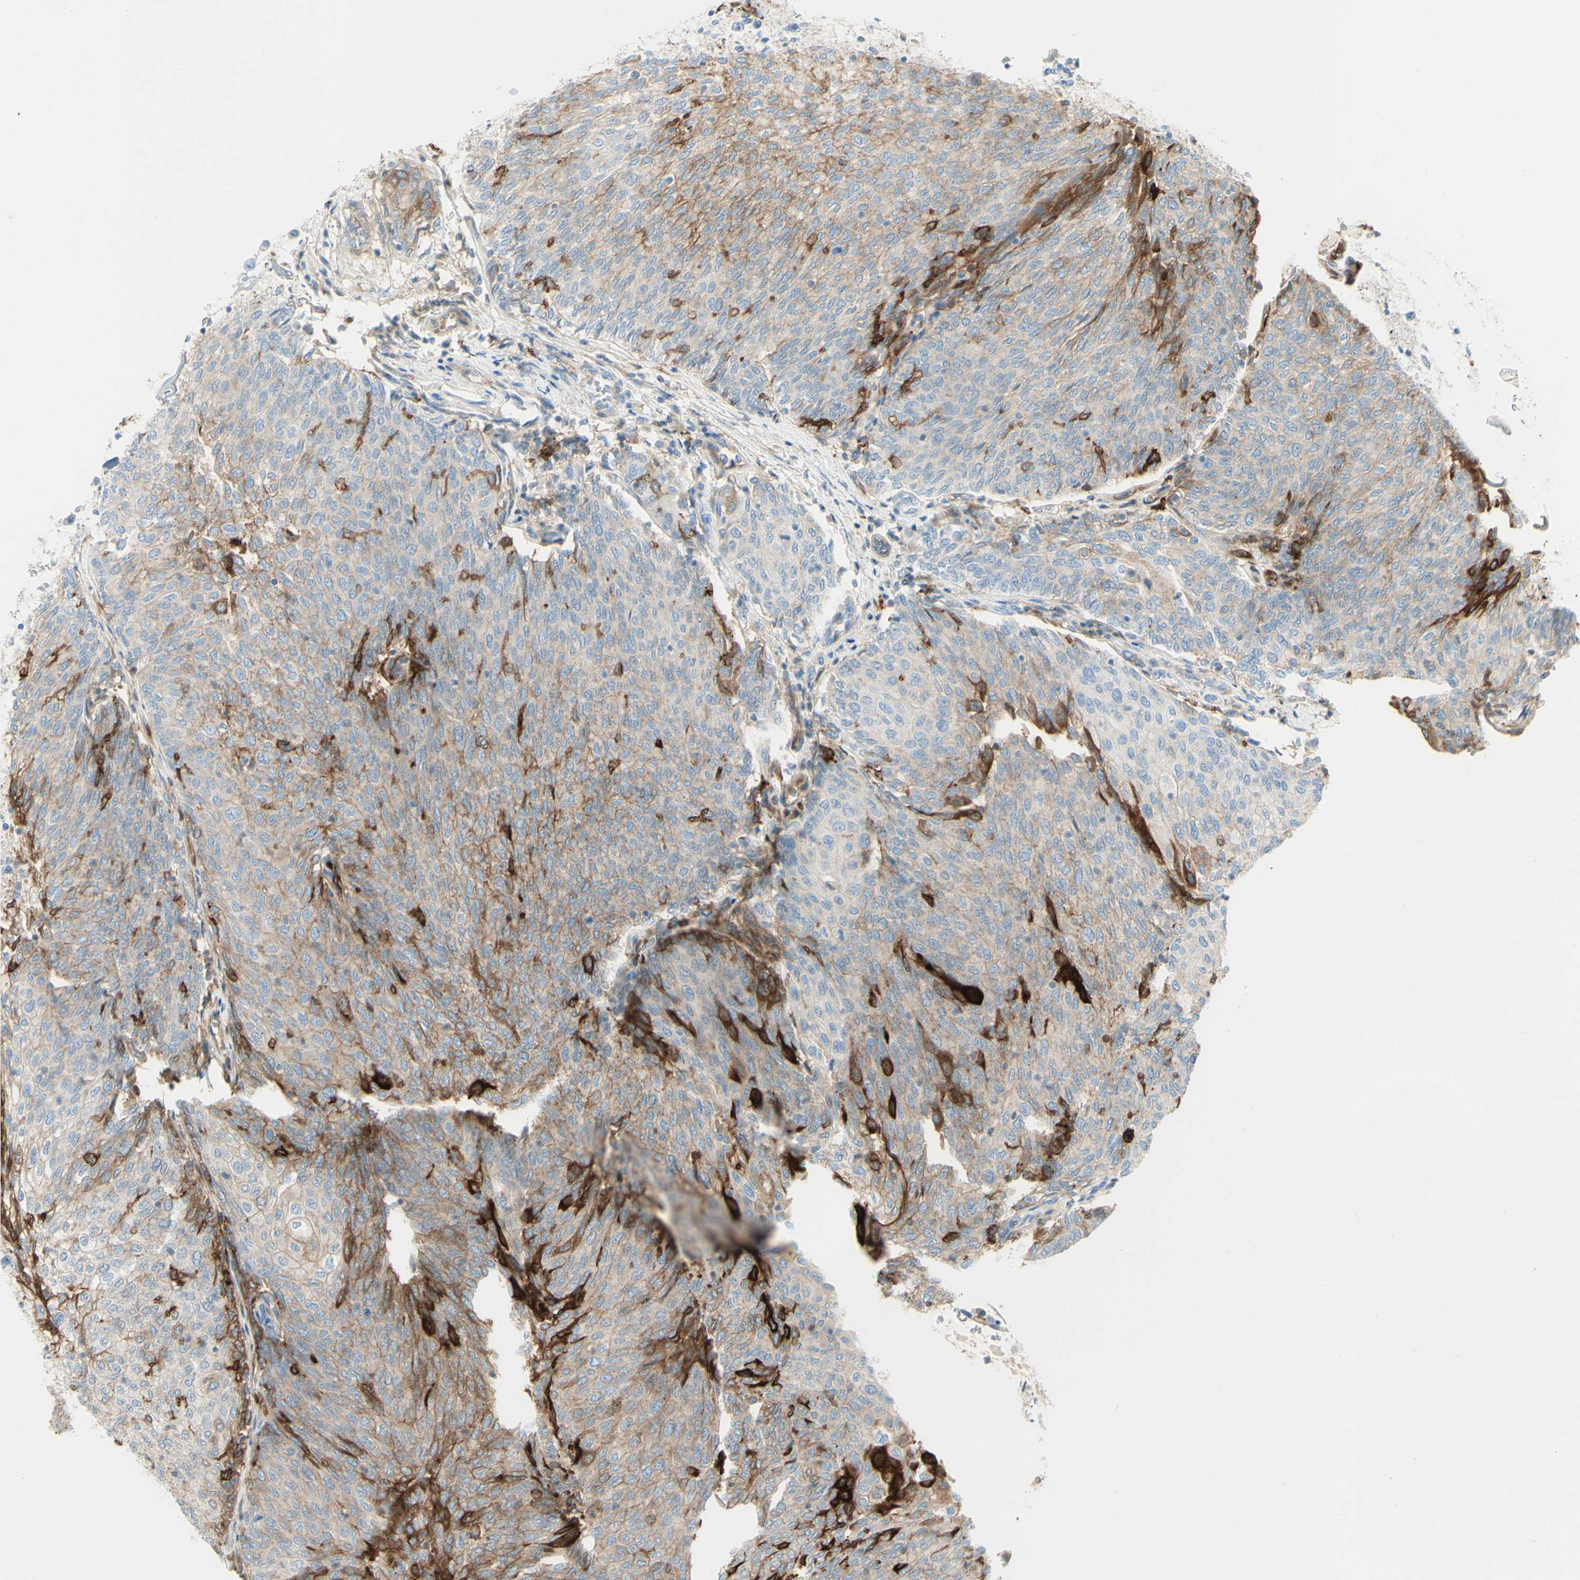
{"staining": {"intensity": "strong", "quantity": "<25%", "location": "cytoplasmic/membranous"}, "tissue": "urothelial cancer", "cell_type": "Tumor cells", "image_type": "cancer", "snomed": [{"axis": "morphology", "description": "Urothelial carcinoma, Low grade"}, {"axis": "topography", "description": "Urinary bladder"}], "caption": "DAB (3,3'-diaminobenzidine) immunohistochemical staining of human low-grade urothelial carcinoma demonstrates strong cytoplasmic/membranous protein positivity in approximately <25% of tumor cells. The protein is stained brown, and the nuclei are stained in blue (DAB IHC with brightfield microscopy, high magnification).", "gene": "ALCAM", "patient": {"sex": "female", "age": 79}}